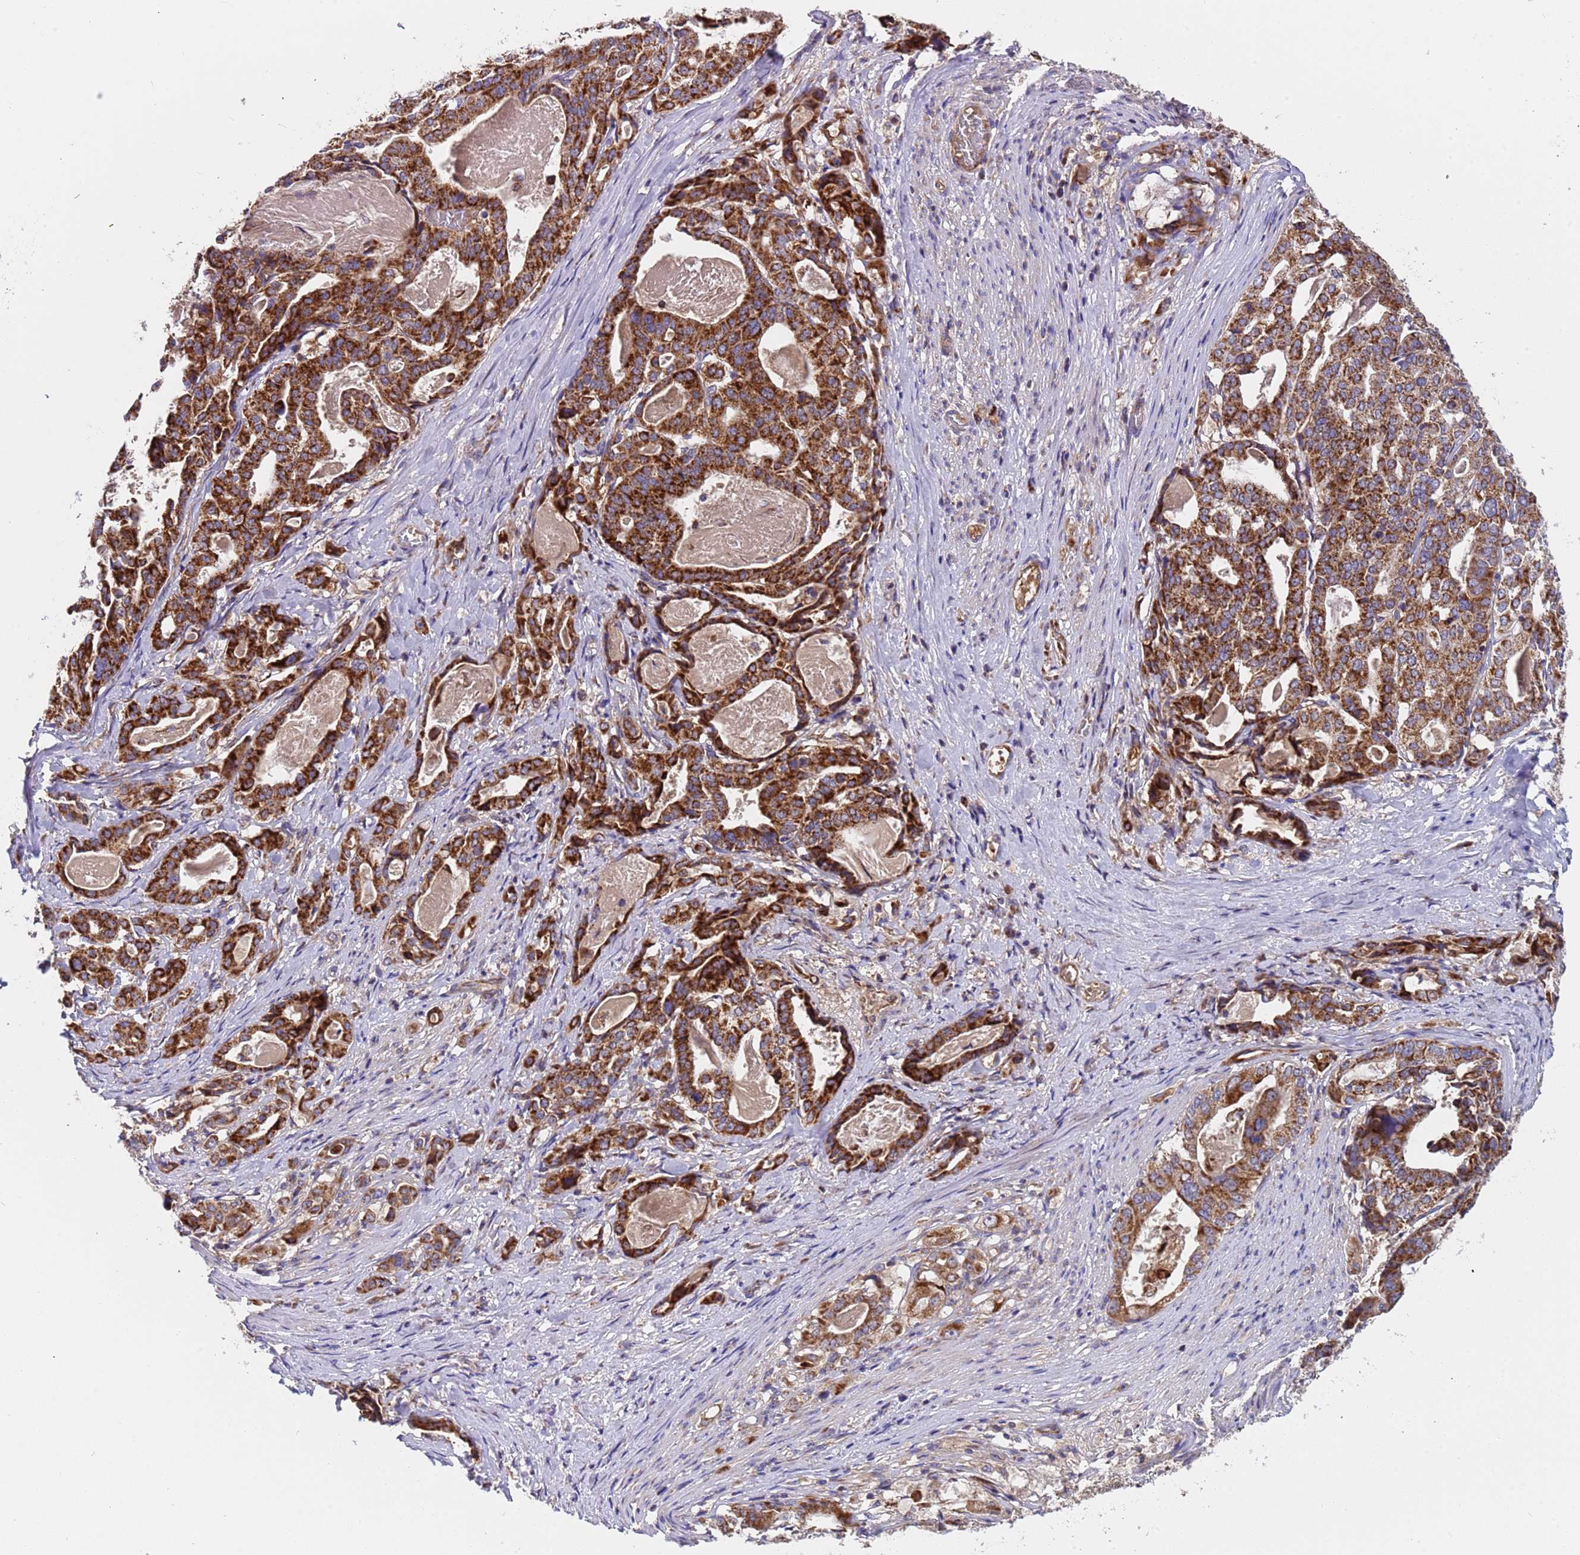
{"staining": {"intensity": "strong", "quantity": ">75%", "location": "cytoplasmic/membranous"}, "tissue": "stomach cancer", "cell_type": "Tumor cells", "image_type": "cancer", "snomed": [{"axis": "morphology", "description": "Adenocarcinoma, NOS"}, {"axis": "topography", "description": "Stomach"}], "caption": "A high amount of strong cytoplasmic/membranous staining is seen in about >75% of tumor cells in stomach adenocarcinoma tissue.", "gene": "TMEM126A", "patient": {"sex": "male", "age": 48}}